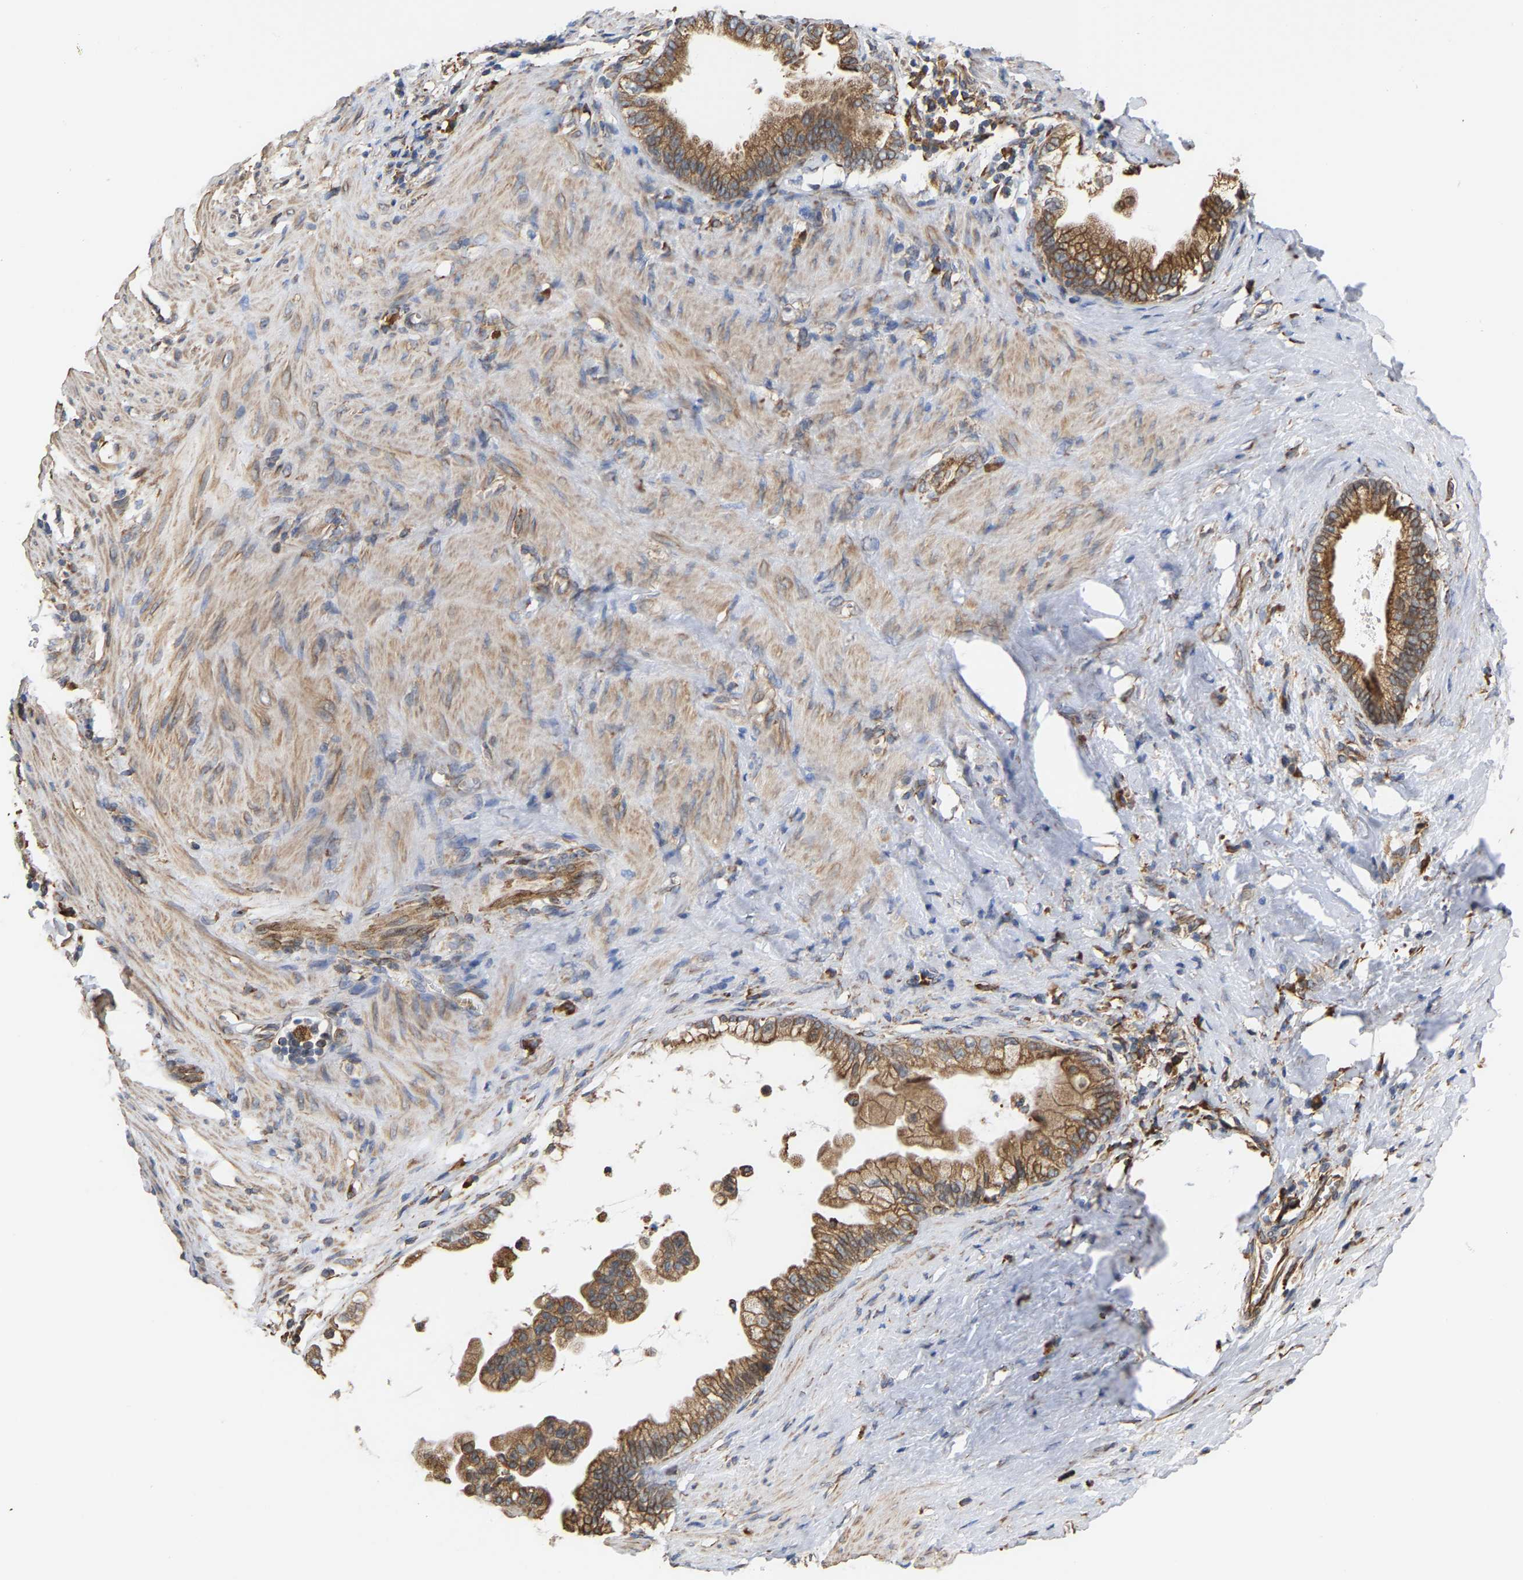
{"staining": {"intensity": "moderate", "quantity": ">75%", "location": "cytoplasmic/membranous"}, "tissue": "pancreatic cancer", "cell_type": "Tumor cells", "image_type": "cancer", "snomed": [{"axis": "morphology", "description": "Adenocarcinoma, NOS"}, {"axis": "topography", "description": "Pancreas"}], "caption": "Moderate cytoplasmic/membranous protein staining is identified in approximately >75% of tumor cells in adenocarcinoma (pancreatic).", "gene": "ARAP1", "patient": {"sex": "male", "age": 69}}